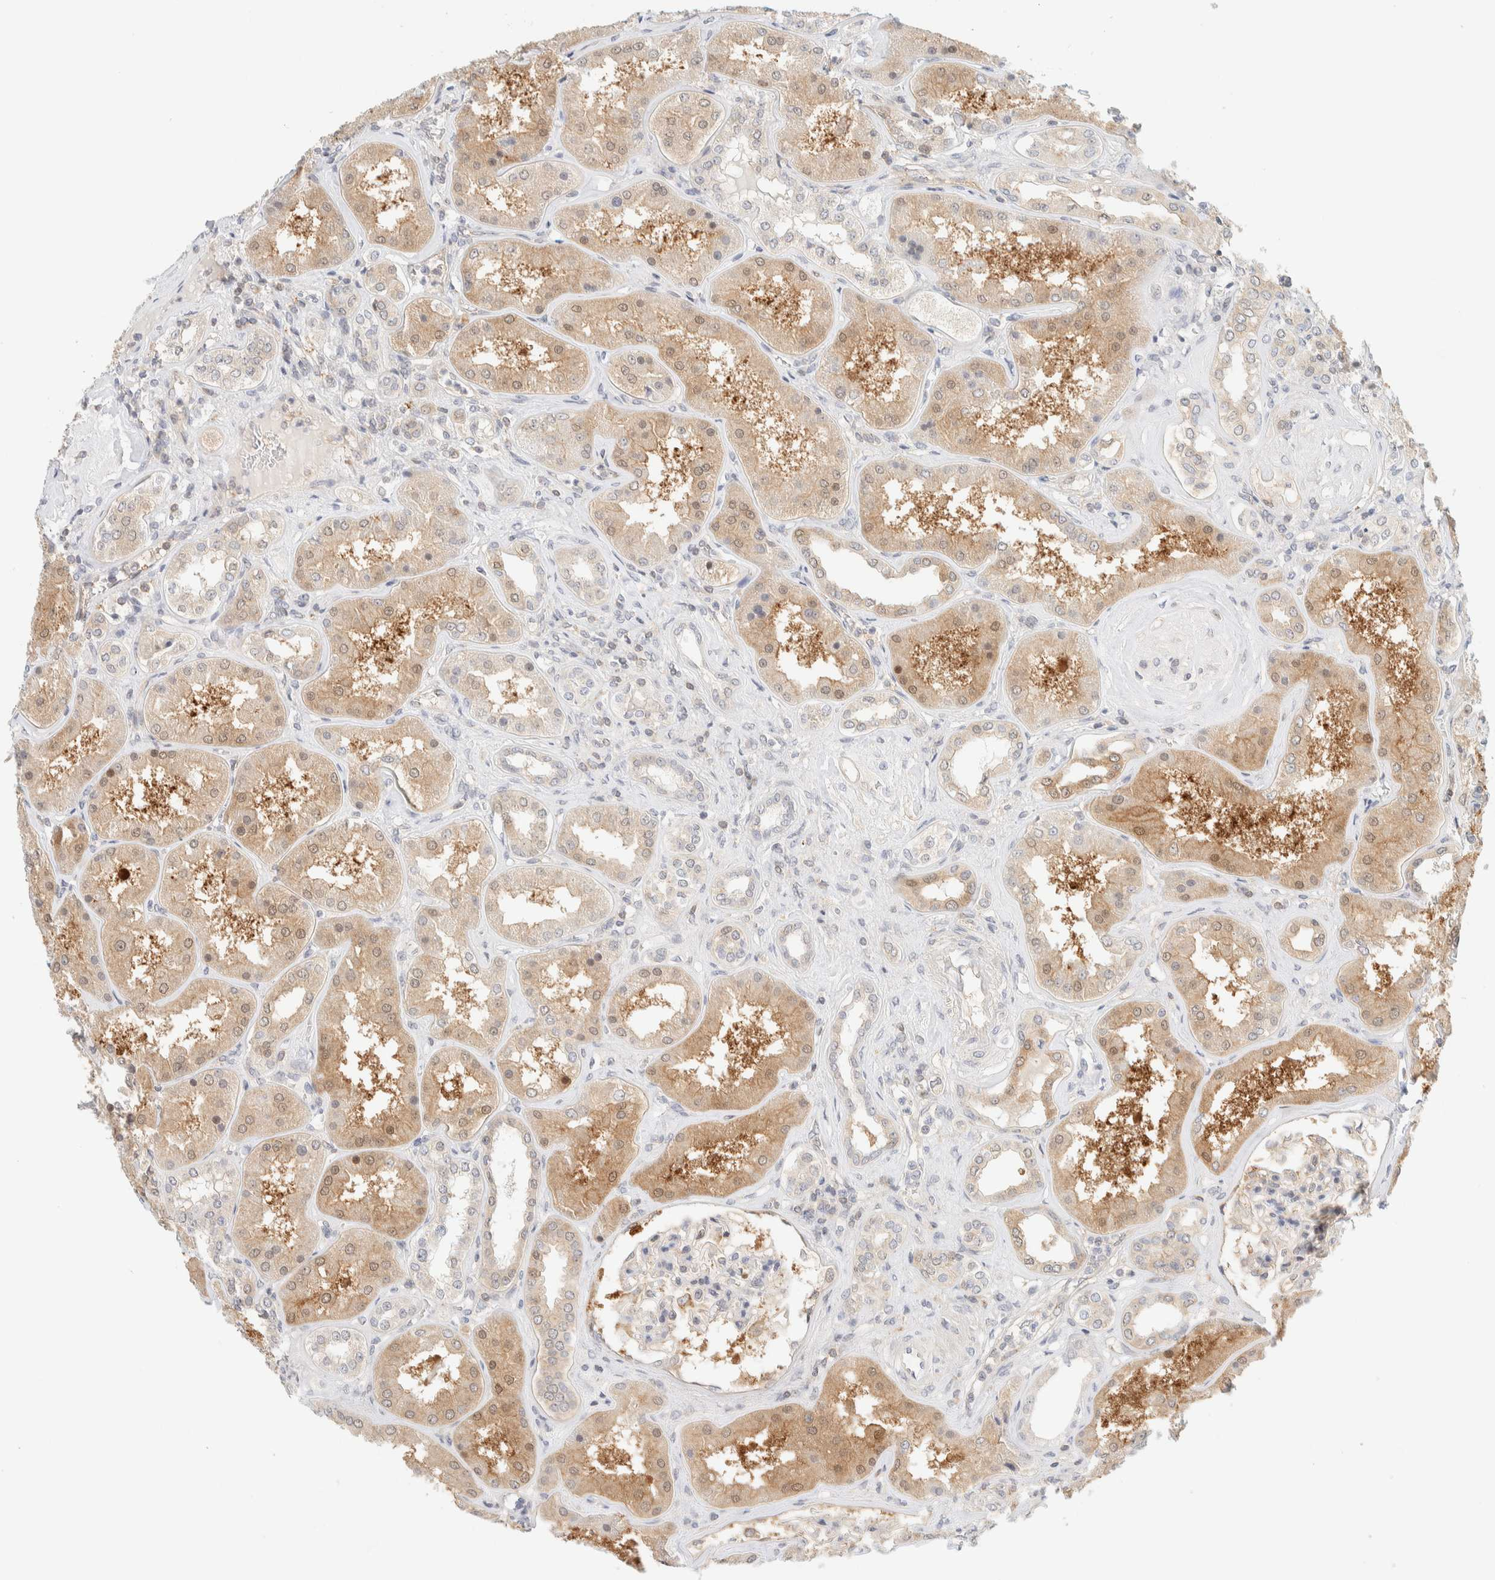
{"staining": {"intensity": "weak", "quantity": "25%-75%", "location": "cytoplasmic/membranous,nuclear"}, "tissue": "kidney", "cell_type": "Cells in glomeruli", "image_type": "normal", "snomed": [{"axis": "morphology", "description": "Normal tissue, NOS"}, {"axis": "topography", "description": "Kidney"}], "caption": "Benign kidney demonstrates weak cytoplasmic/membranous,nuclear expression in approximately 25%-75% of cells in glomeruli, visualized by immunohistochemistry. The staining was performed using DAB, with brown indicating positive protein expression. Nuclei are stained blue with hematoxylin.", "gene": "PCYT2", "patient": {"sex": "female", "age": 56}}